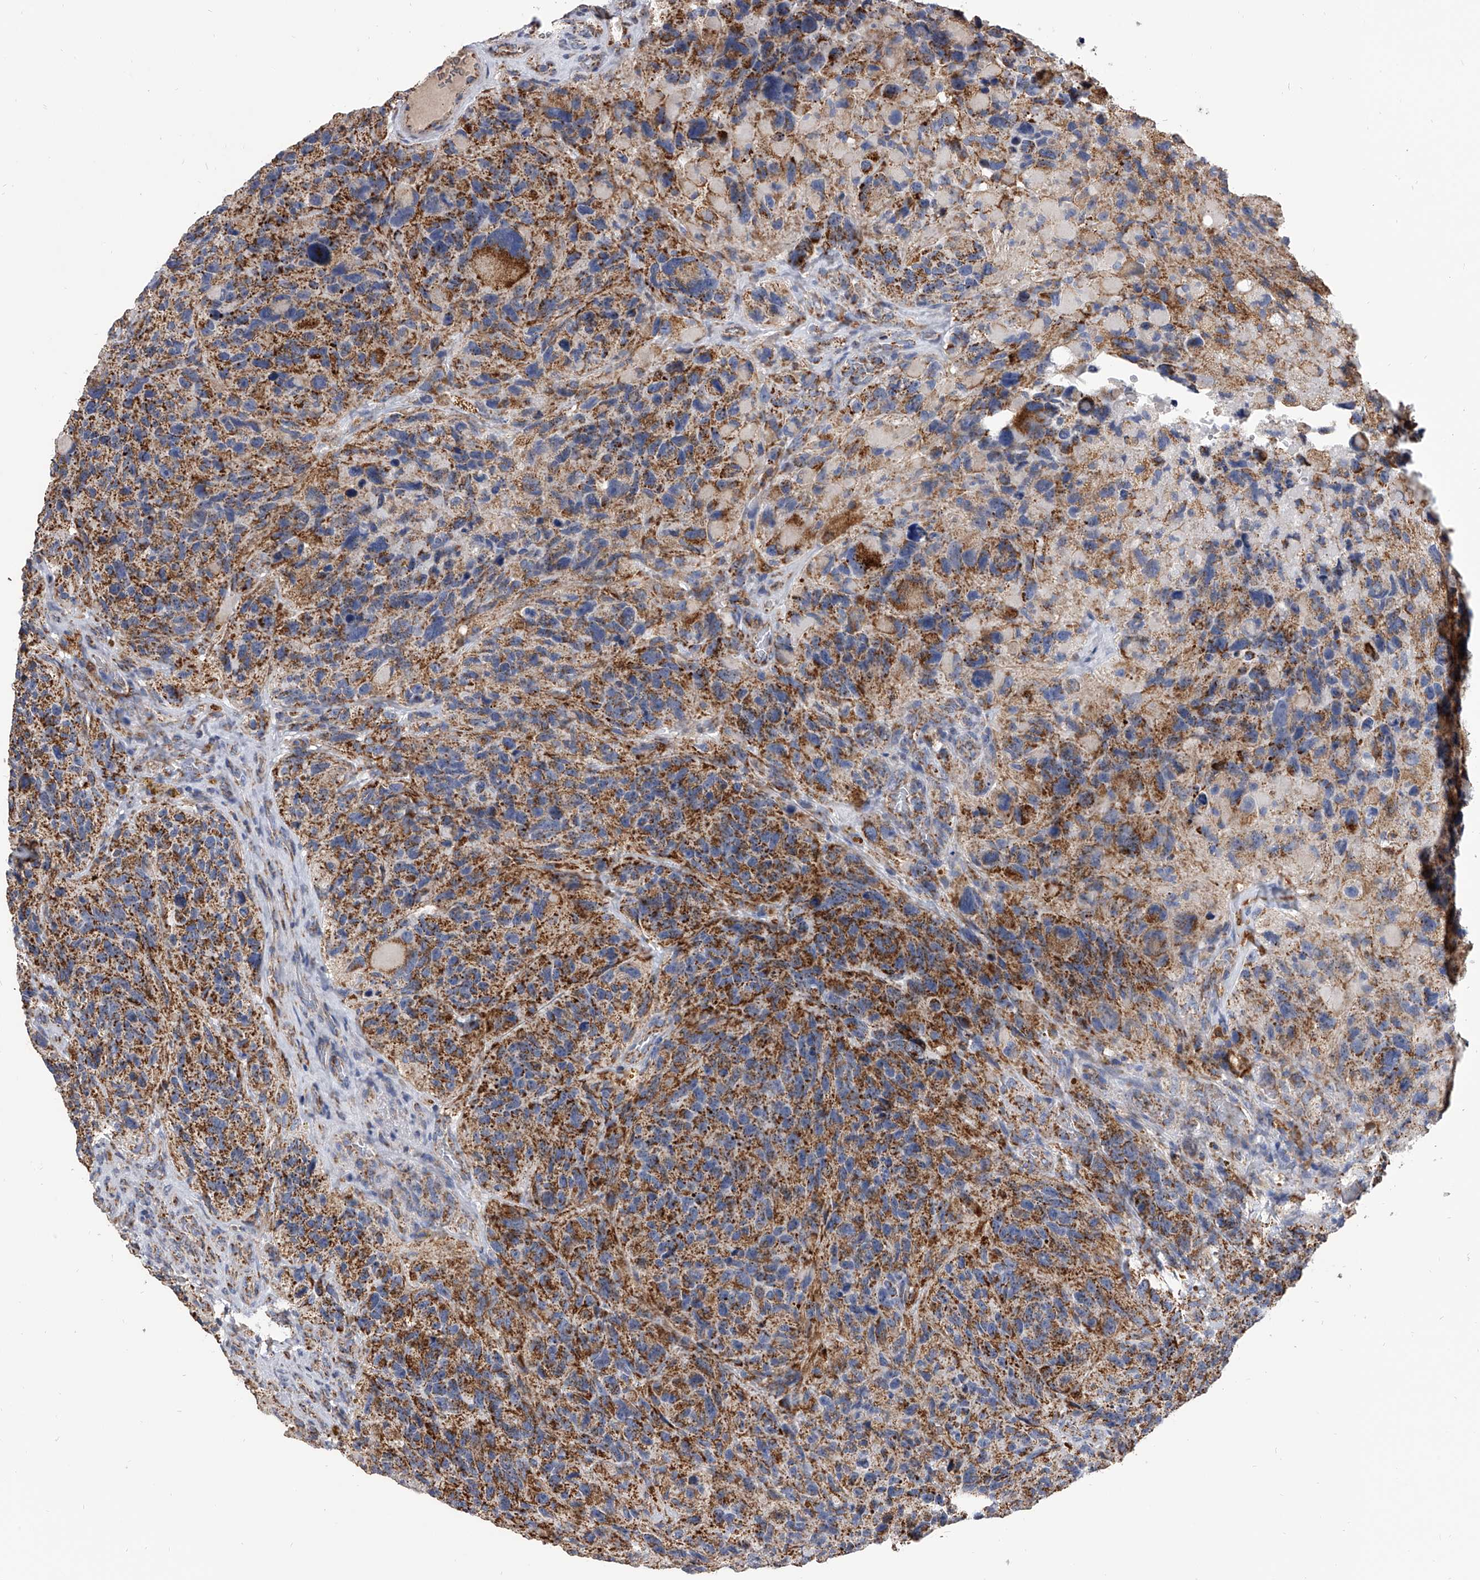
{"staining": {"intensity": "moderate", "quantity": "25%-75%", "location": "cytoplasmic/membranous"}, "tissue": "glioma", "cell_type": "Tumor cells", "image_type": "cancer", "snomed": [{"axis": "morphology", "description": "Glioma, malignant, High grade"}, {"axis": "topography", "description": "Brain"}], "caption": "Immunohistochemical staining of malignant glioma (high-grade) reveals moderate cytoplasmic/membranous protein positivity in about 25%-75% of tumor cells.", "gene": "MRPL28", "patient": {"sex": "male", "age": 69}}